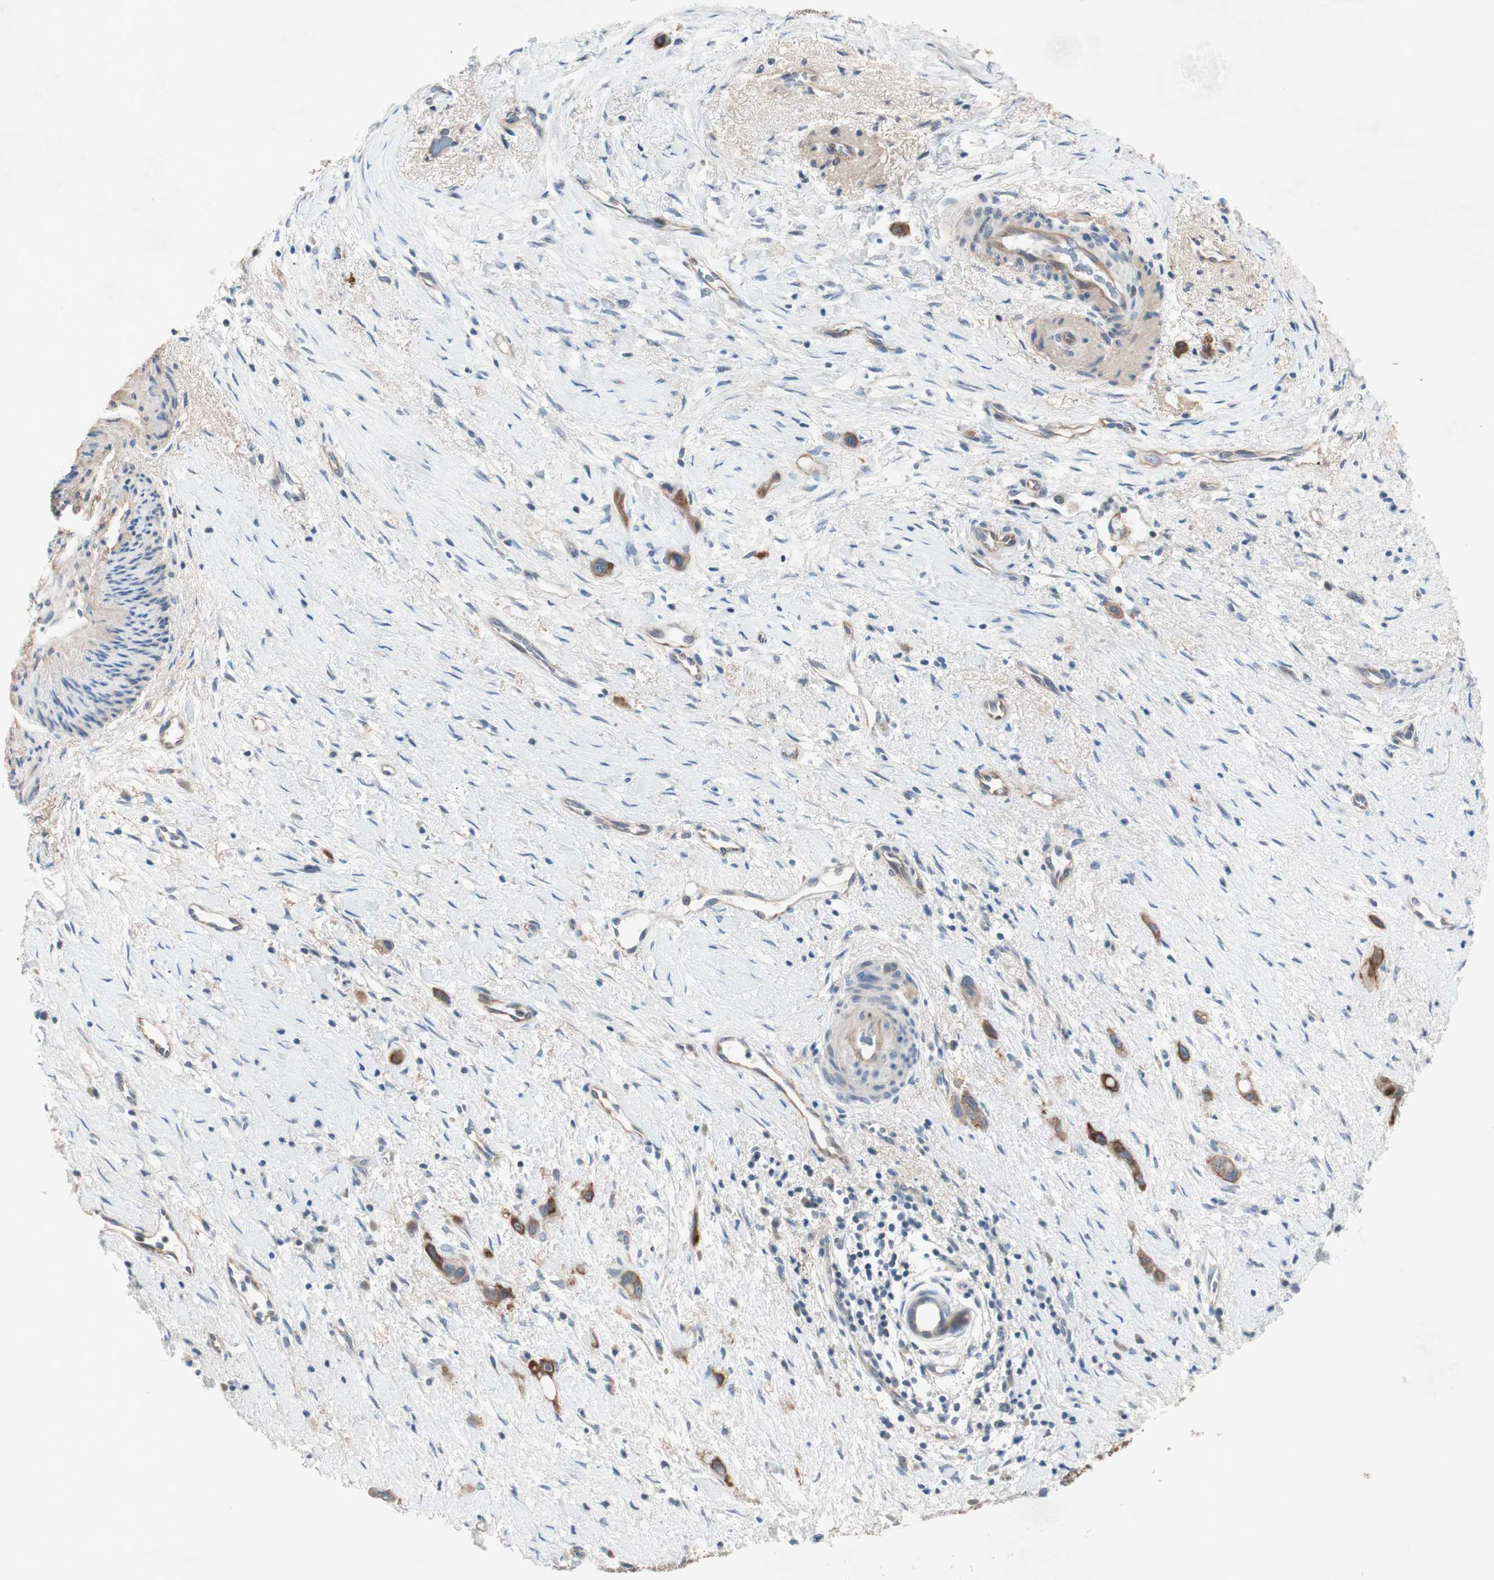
{"staining": {"intensity": "strong", "quantity": "25%-75%", "location": "cytoplasmic/membranous"}, "tissue": "liver cancer", "cell_type": "Tumor cells", "image_type": "cancer", "snomed": [{"axis": "morphology", "description": "Cholangiocarcinoma"}, {"axis": "topography", "description": "Liver"}], "caption": "Liver cancer (cholangiocarcinoma) tissue demonstrates strong cytoplasmic/membranous positivity in approximately 25%-75% of tumor cells, visualized by immunohistochemistry.", "gene": "ITGB4", "patient": {"sex": "female", "age": 65}}